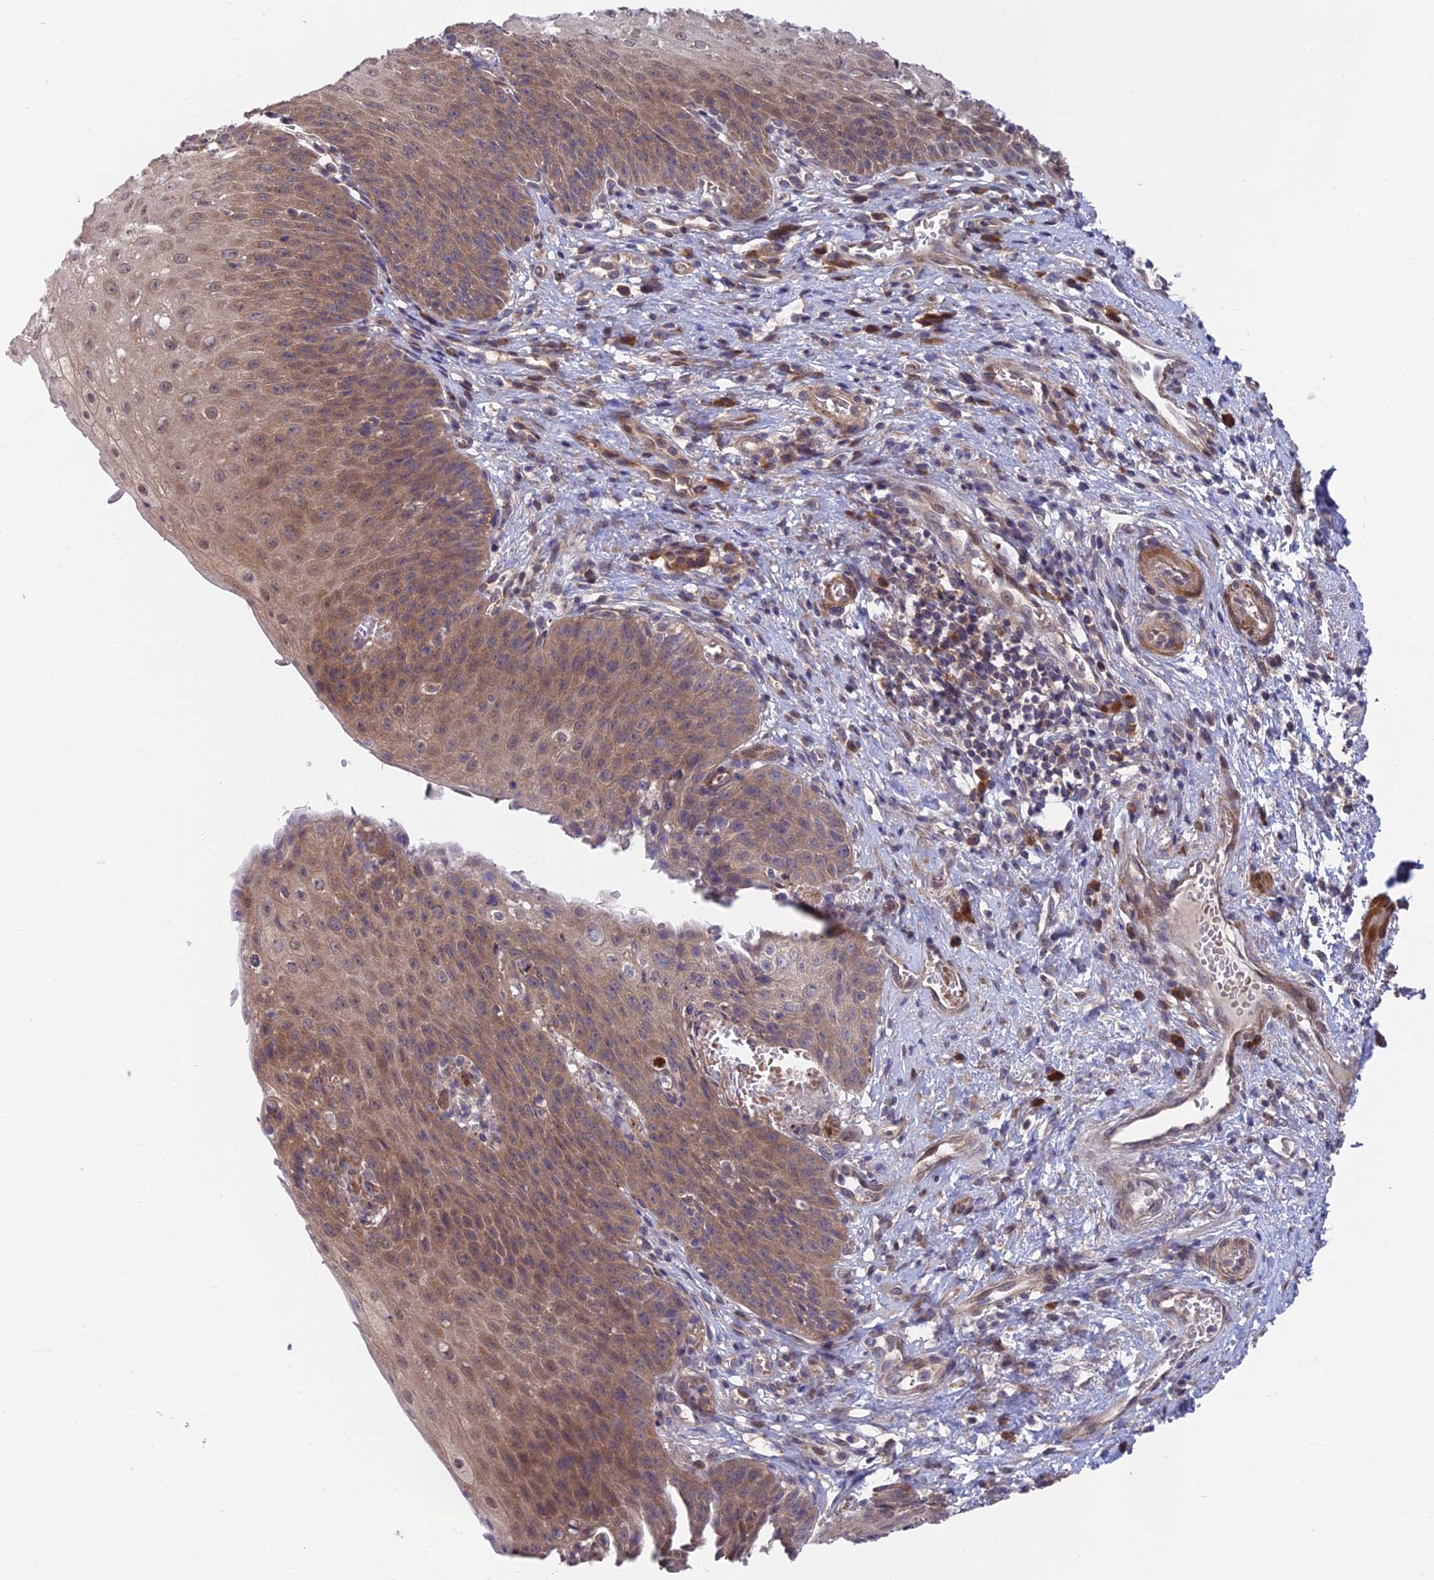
{"staining": {"intensity": "moderate", "quantity": ">75%", "location": "cytoplasmic/membranous"}, "tissue": "esophagus", "cell_type": "Squamous epithelial cells", "image_type": "normal", "snomed": [{"axis": "morphology", "description": "Normal tissue, NOS"}, {"axis": "topography", "description": "Esophagus"}], "caption": "A high-resolution micrograph shows immunohistochemistry staining of normal esophagus, which shows moderate cytoplasmic/membranous expression in about >75% of squamous epithelial cells.", "gene": "UROS", "patient": {"sex": "male", "age": 71}}